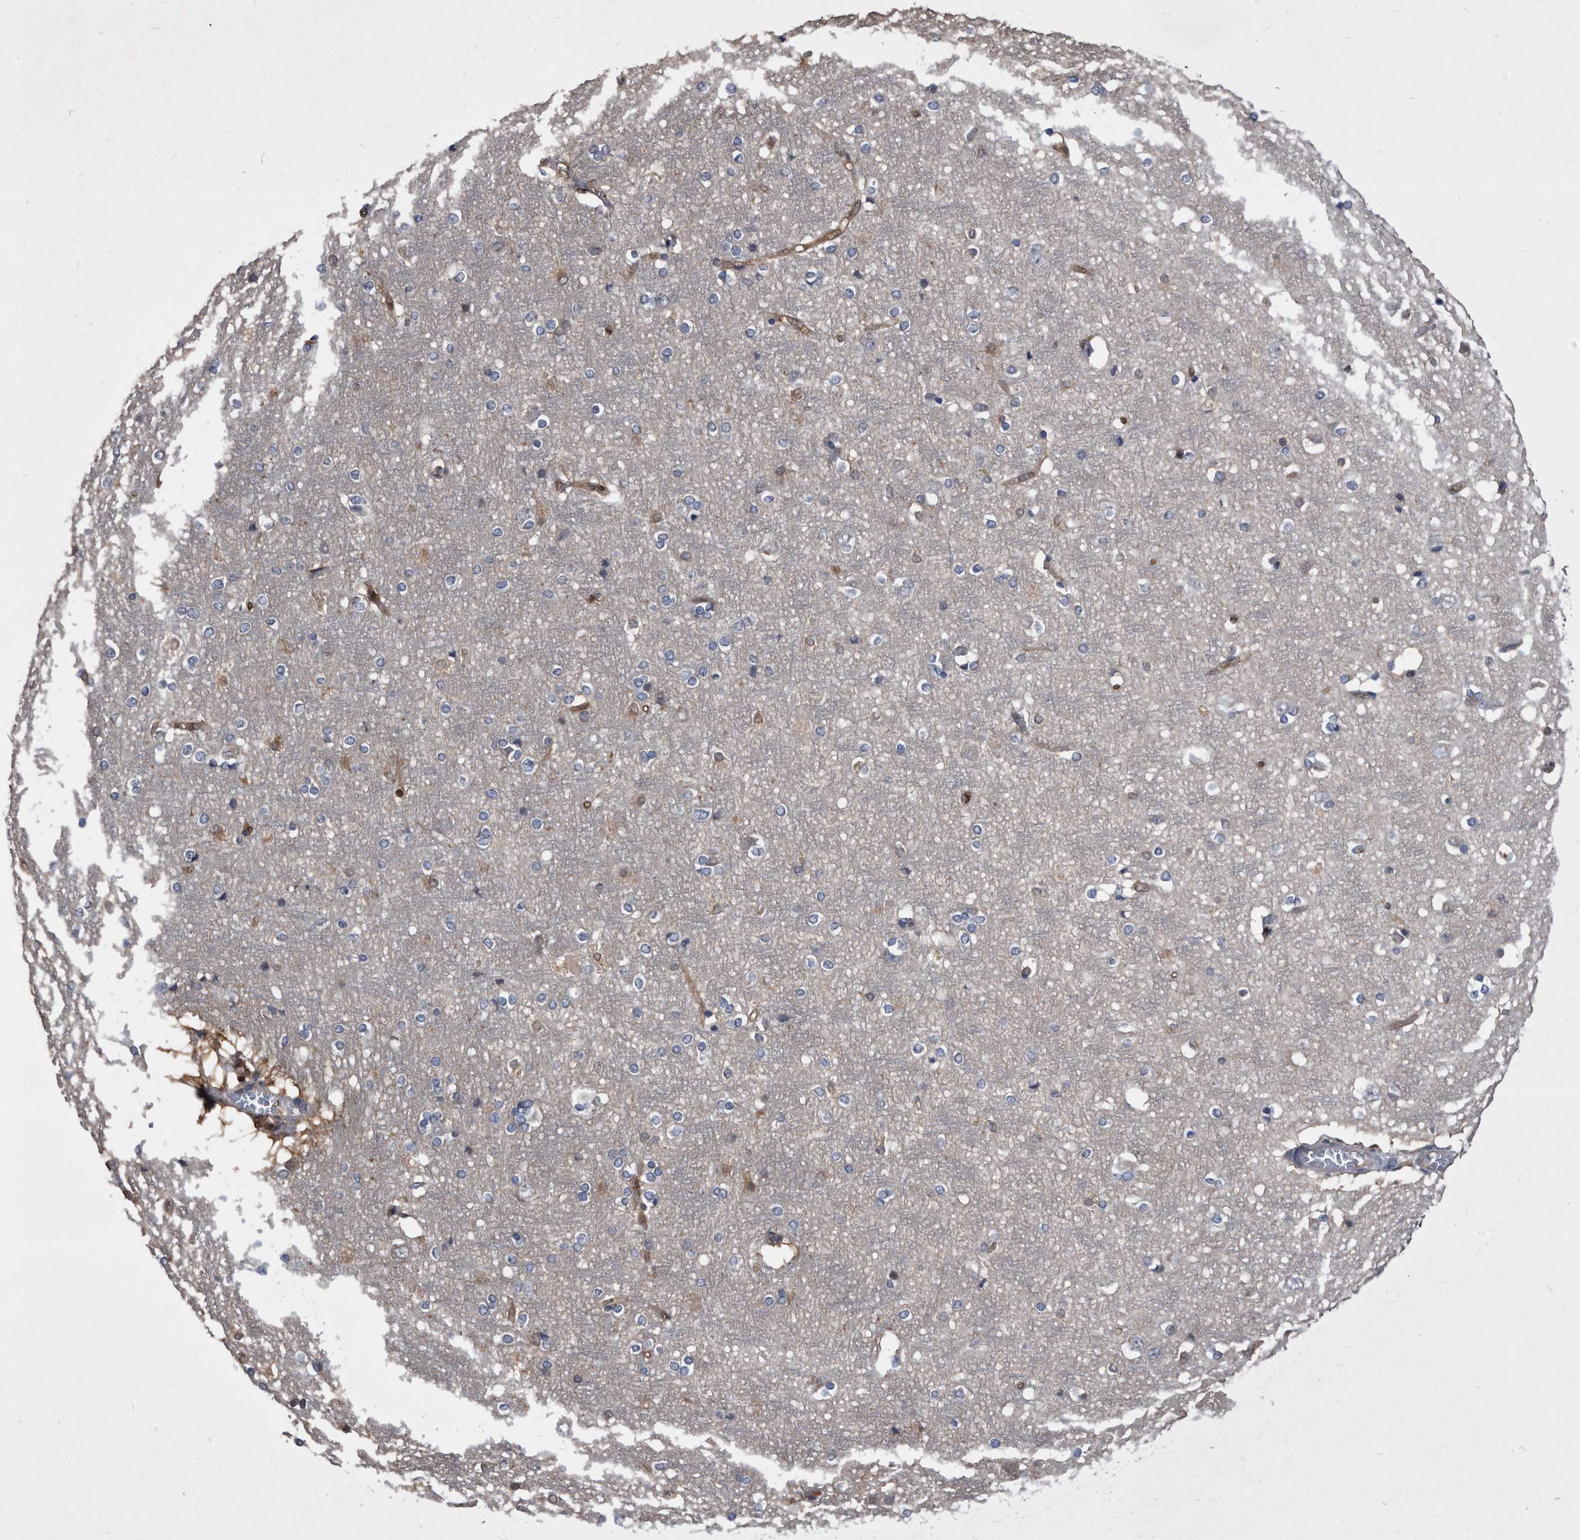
{"staining": {"intensity": "moderate", "quantity": ">75%", "location": "cytoplasmic/membranous"}, "tissue": "cerebral cortex", "cell_type": "Endothelial cells", "image_type": "normal", "snomed": [{"axis": "morphology", "description": "Normal tissue, NOS"}, {"axis": "topography", "description": "Cerebral cortex"}], "caption": "IHC histopathology image of benign cerebral cortex: human cerebral cortex stained using immunohistochemistry (IHC) reveals medium levels of moderate protein expression localized specifically in the cytoplasmic/membranous of endothelial cells, appearing as a cytoplasmic/membranous brown color.", "gene": "PDXK", "patient": {"sex": "male", "age": 54}}